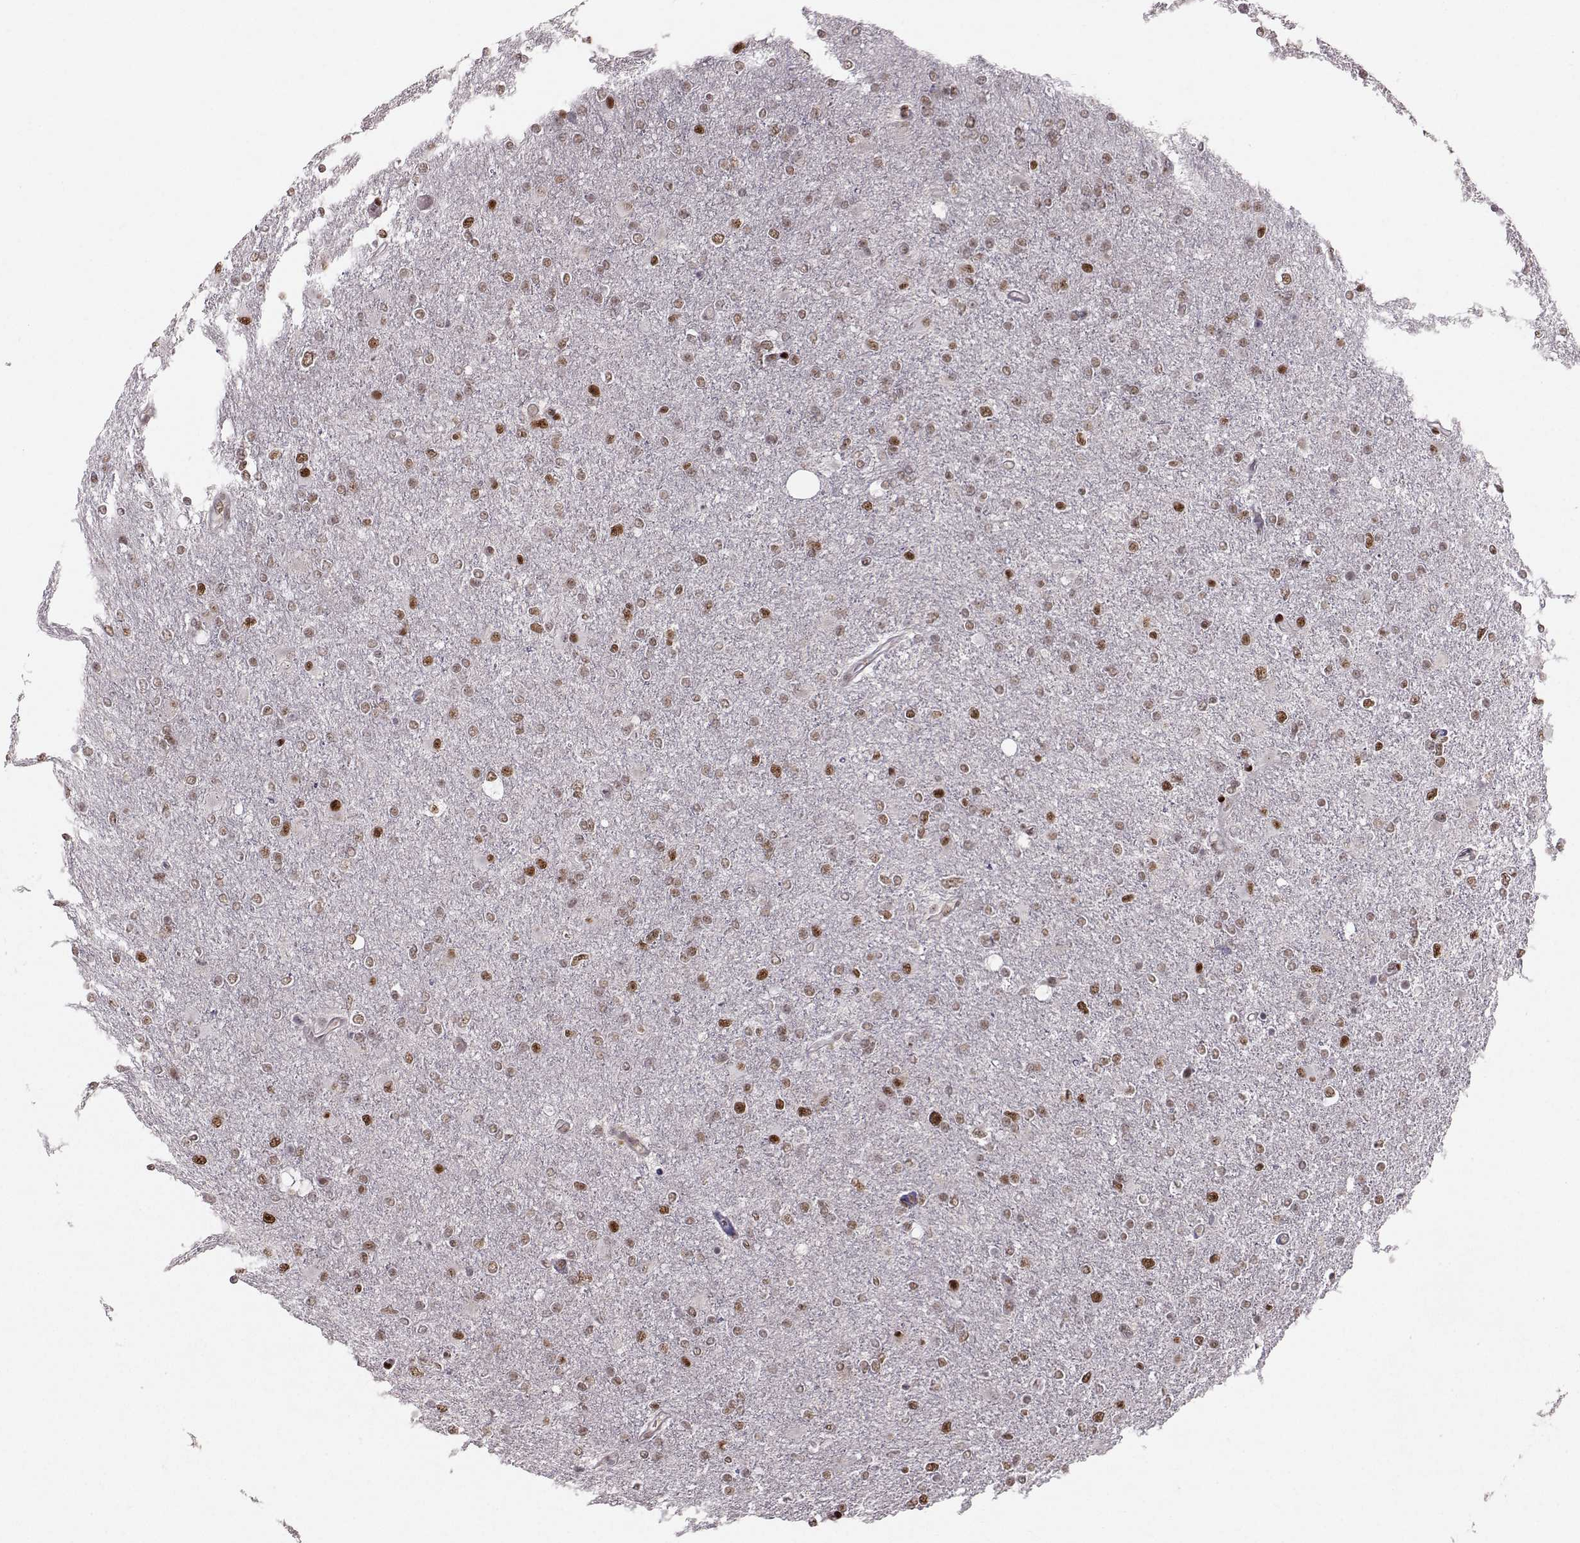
{"staining": {"intensity": "moderate", "quantity": "<25%", "location": "nuclear"}, "tissue": "glioma", "cell_type": "Tumor cells", "image_type": "cancer", "snomed": [{"axis": "morphology", "description": "Glioma, malignant, High grade"}, {"axis": "topography", "description": "Cerebral cortex"}], "caption": "Human high-grade glioma (malignant) stained with a brown dye reveals moderate nuclear positive staining in about <25% of tumor cells.", "gene": "SNAPC2", "patient": {"sex": "male", "age": 70}}